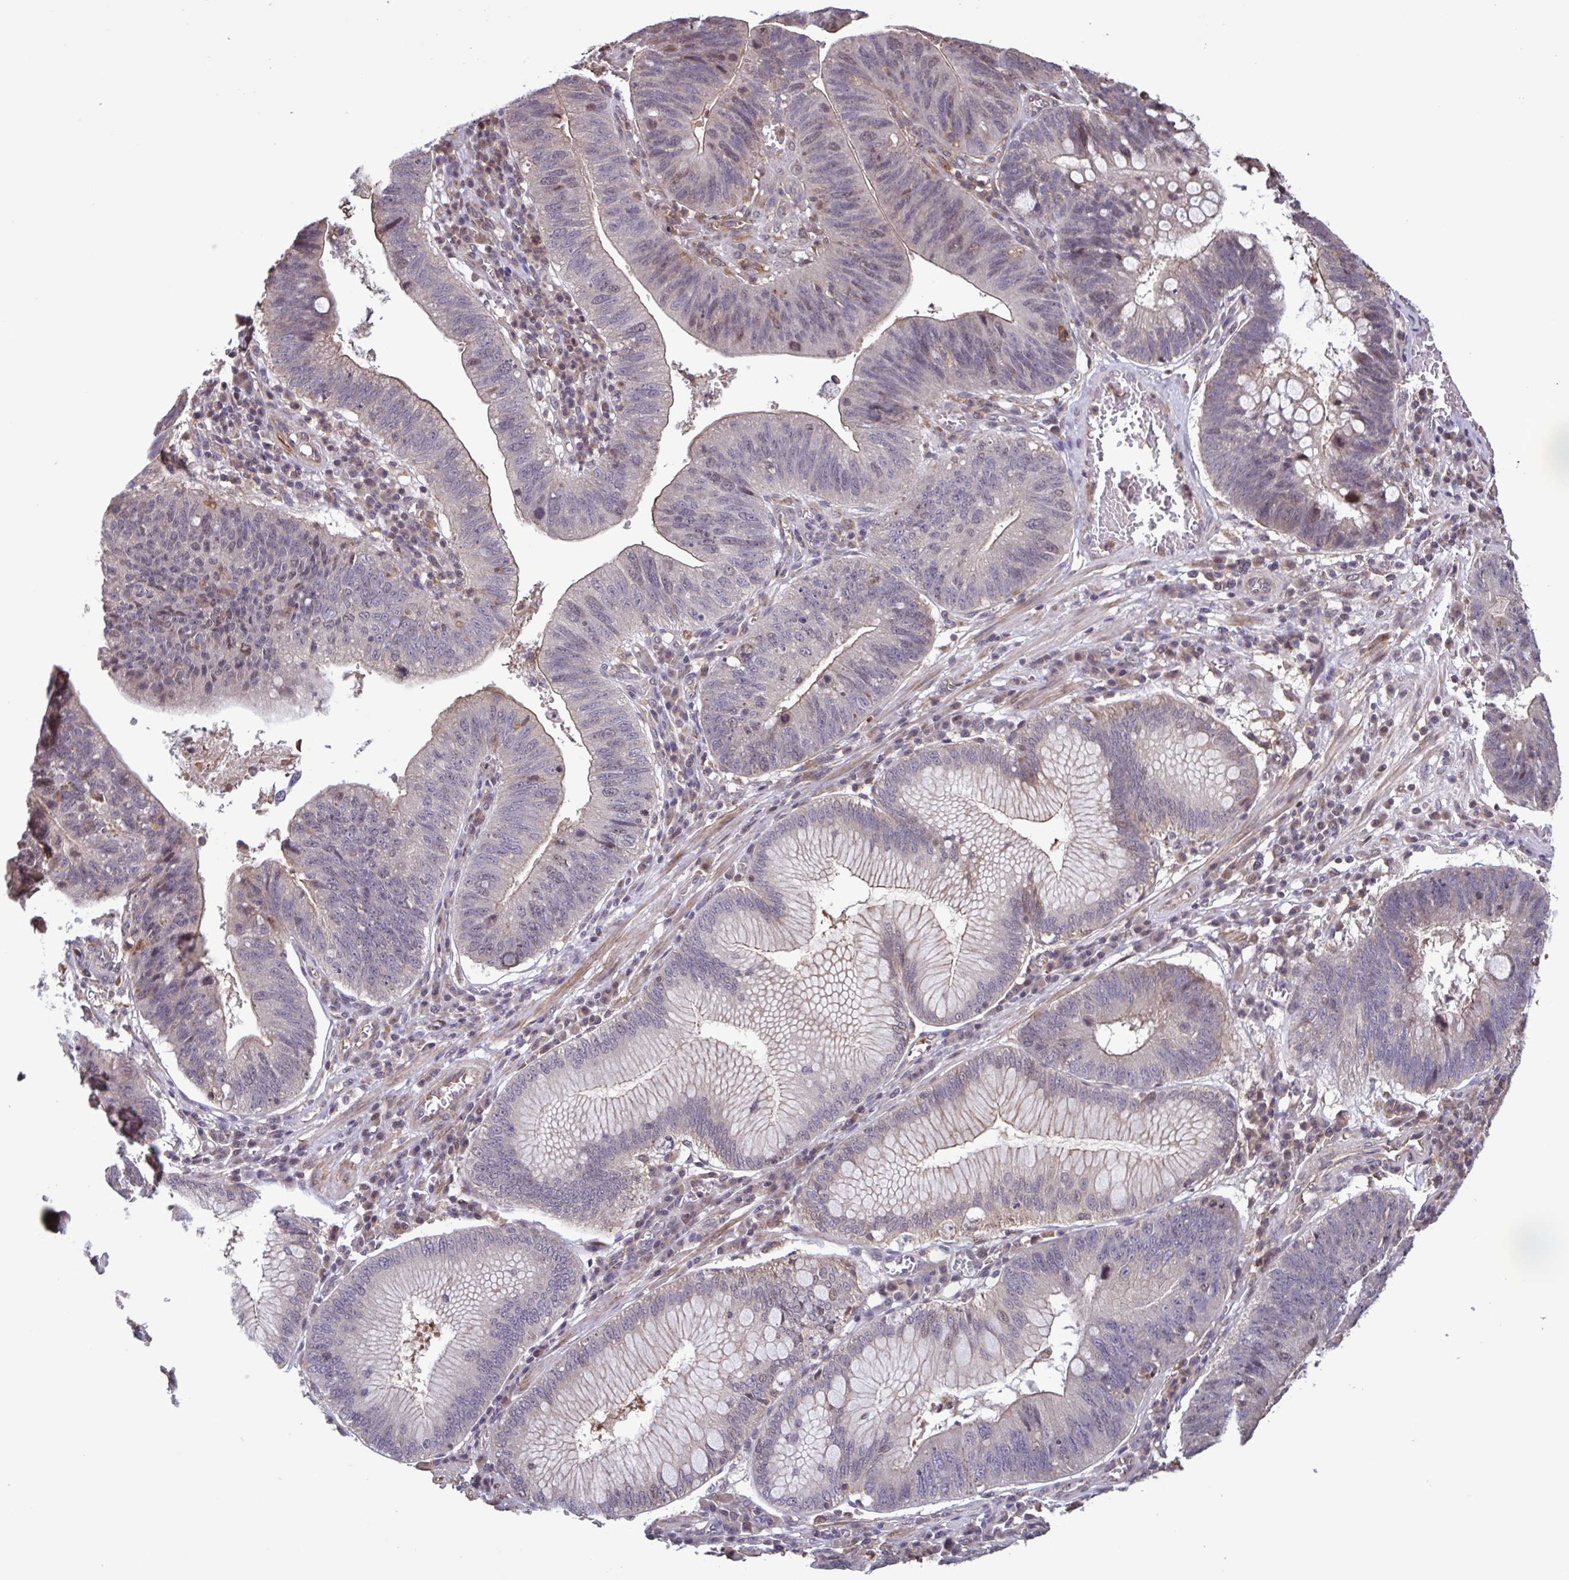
{"staining": {"intensity": "negative", "quantity": "none", "location": "none"}, "tissue": "stomach cancer", "cell_type": "Tumor cells", "image_type": "cancer", "snomed": [{"axis": "morphology", "description": "Adenocarcinoma, NOS"}, {"axis": "topography", "description": "Stomach"}], "caption": "Stomach cancer was stained to show a protein in brown. There is no significant expression in tumor cells. (DAB (3,3'-diaminobenzidine) IHC, high magnification).", "gene": "ZNF200", "patient": {"sex": "male", "age": 59}}